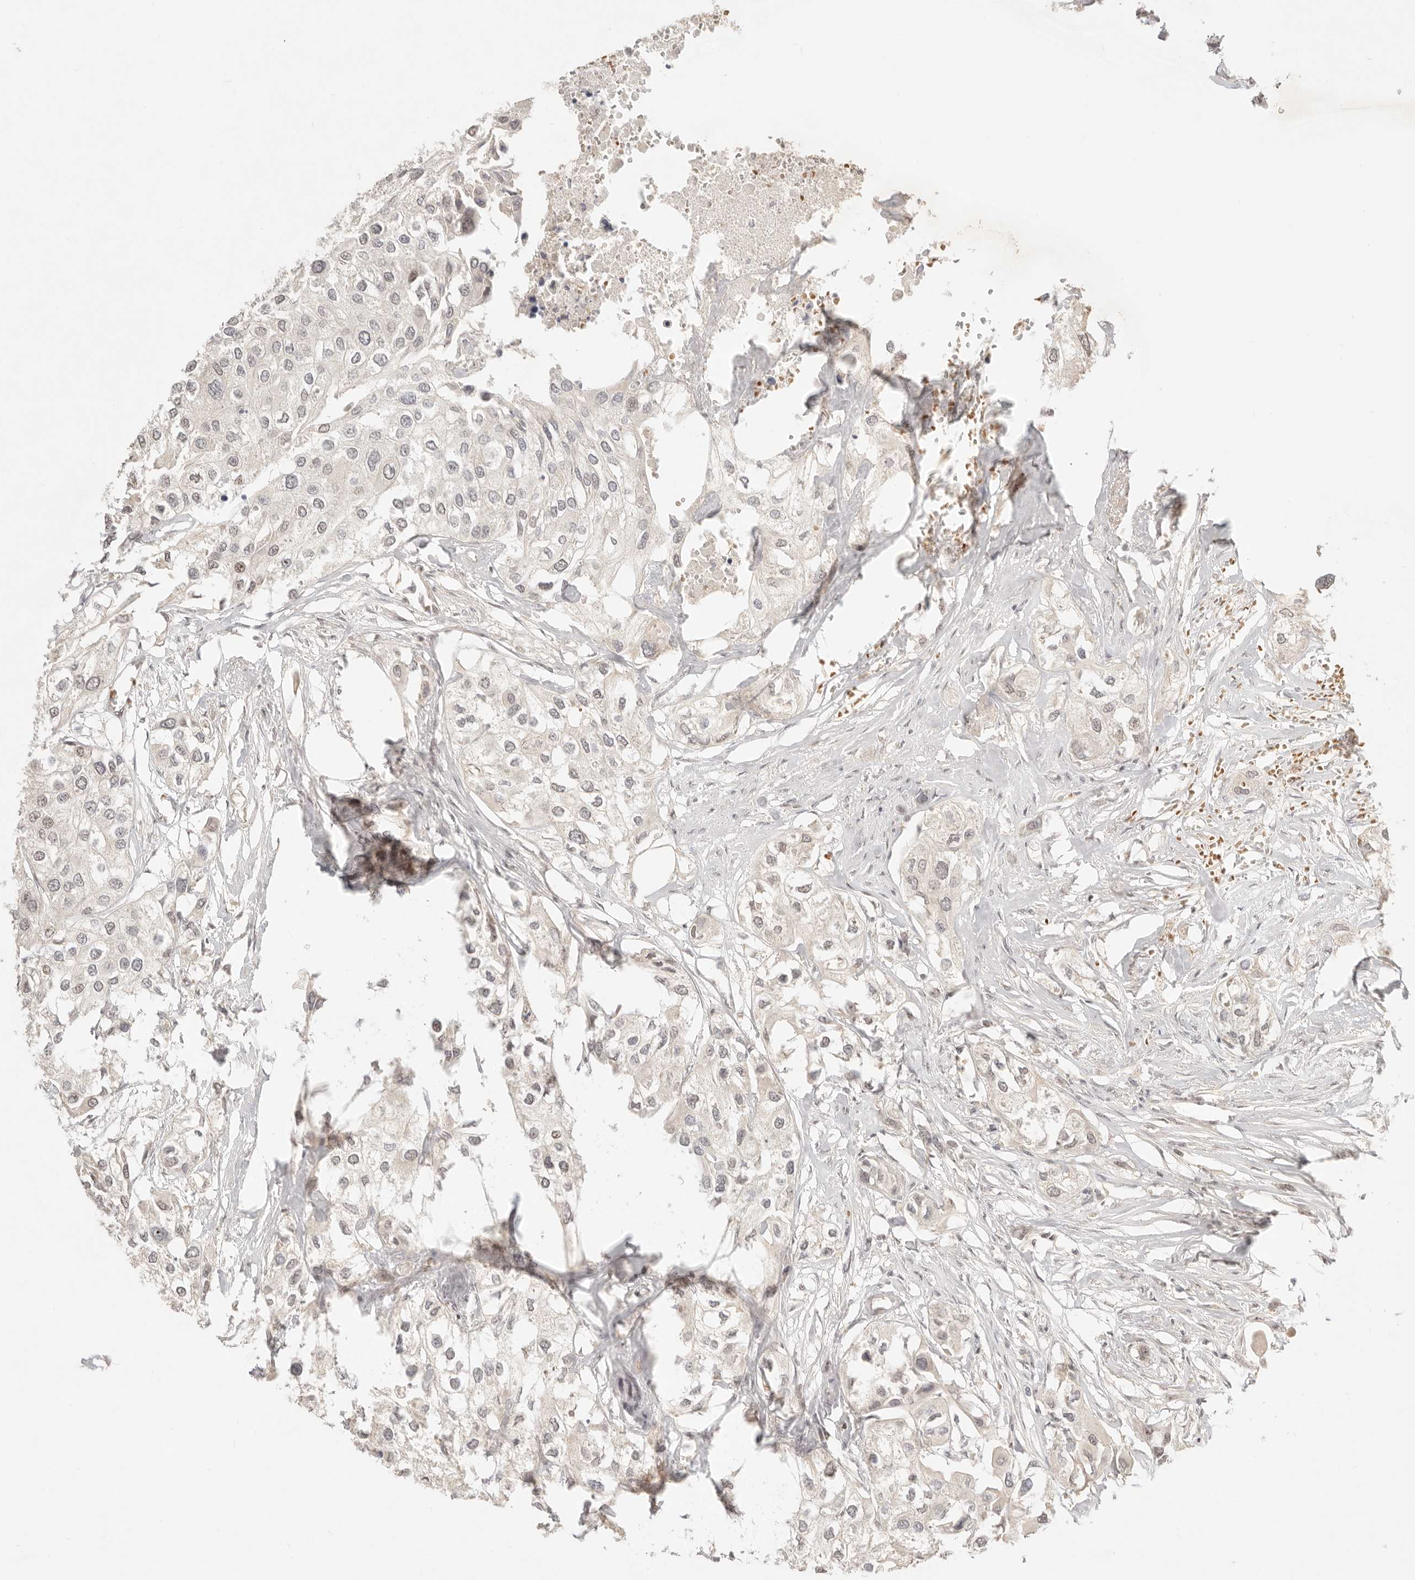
{"staining": {"intensity": "weak", "quantity": "25%-75%", "location": "nuclear"}, "tissue": "urothelial cancer", "cell_type": "Tumor cells", "image_type": "cancer", "snomed": [{"axis": "morphology", "description": "Urothelial carcinoma, High grade"}, {"axis": "topography", "description": "Urinary bladder"}], "caption": "A histopathology image of human urothelial cancer stained for a protein displays weak nuclear brown staining in tumor cells. Immunohistochemistry stains the protein of interest in brown and the nuclei are stained blue.", "gene": "MEP1A", "patient": {"sex": "male", "age": 64}}